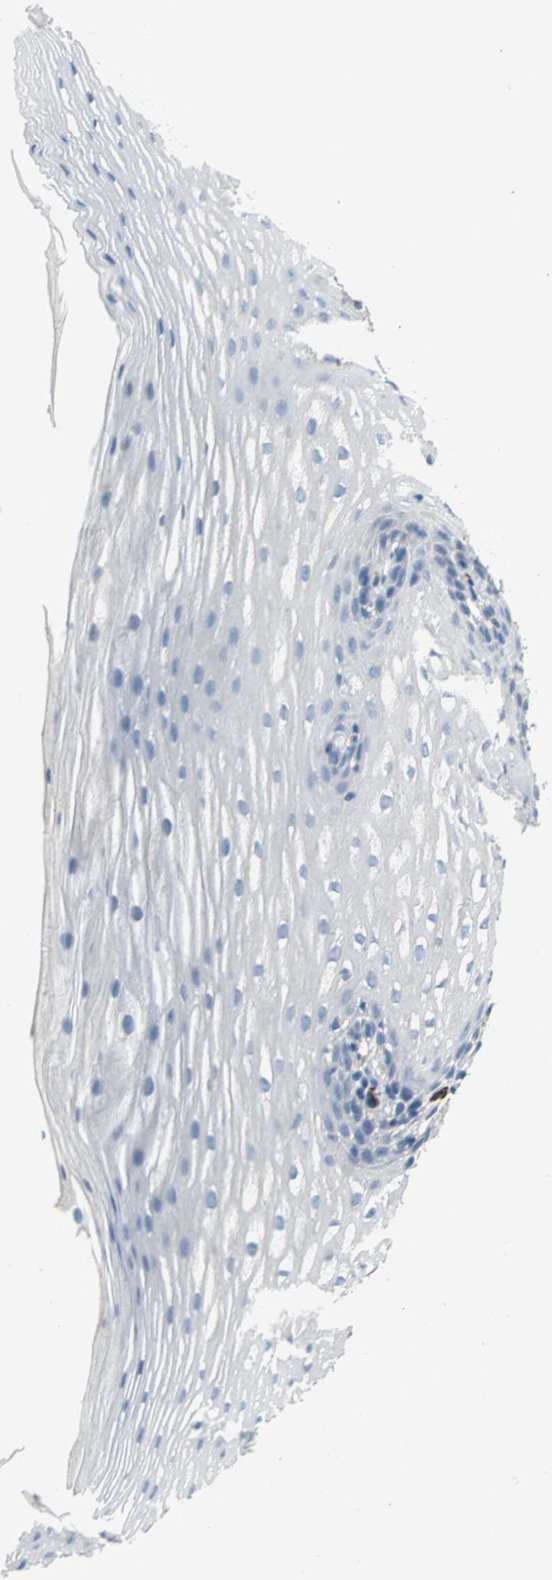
{"staining": {"intensity": "negative", "quantity": "none", "location": "none"}, "tissue": "esophagus", "cell_type": "Squamous epithelial cells", "image_type": "normal", "snomed": [{"axis": "morphology", "description": "Normal tissue, NOS"}, {"axis": "topography", "description": "Esophagus"}], "caption": "High power microscopy micrograph of an immunohistochemistry (IHC) image of unremarkable esophagus, revealing no significant expression in squamous epithelial cells.", "gene": "ALOX15", "patient": {"sex": "female", "age": 70}}